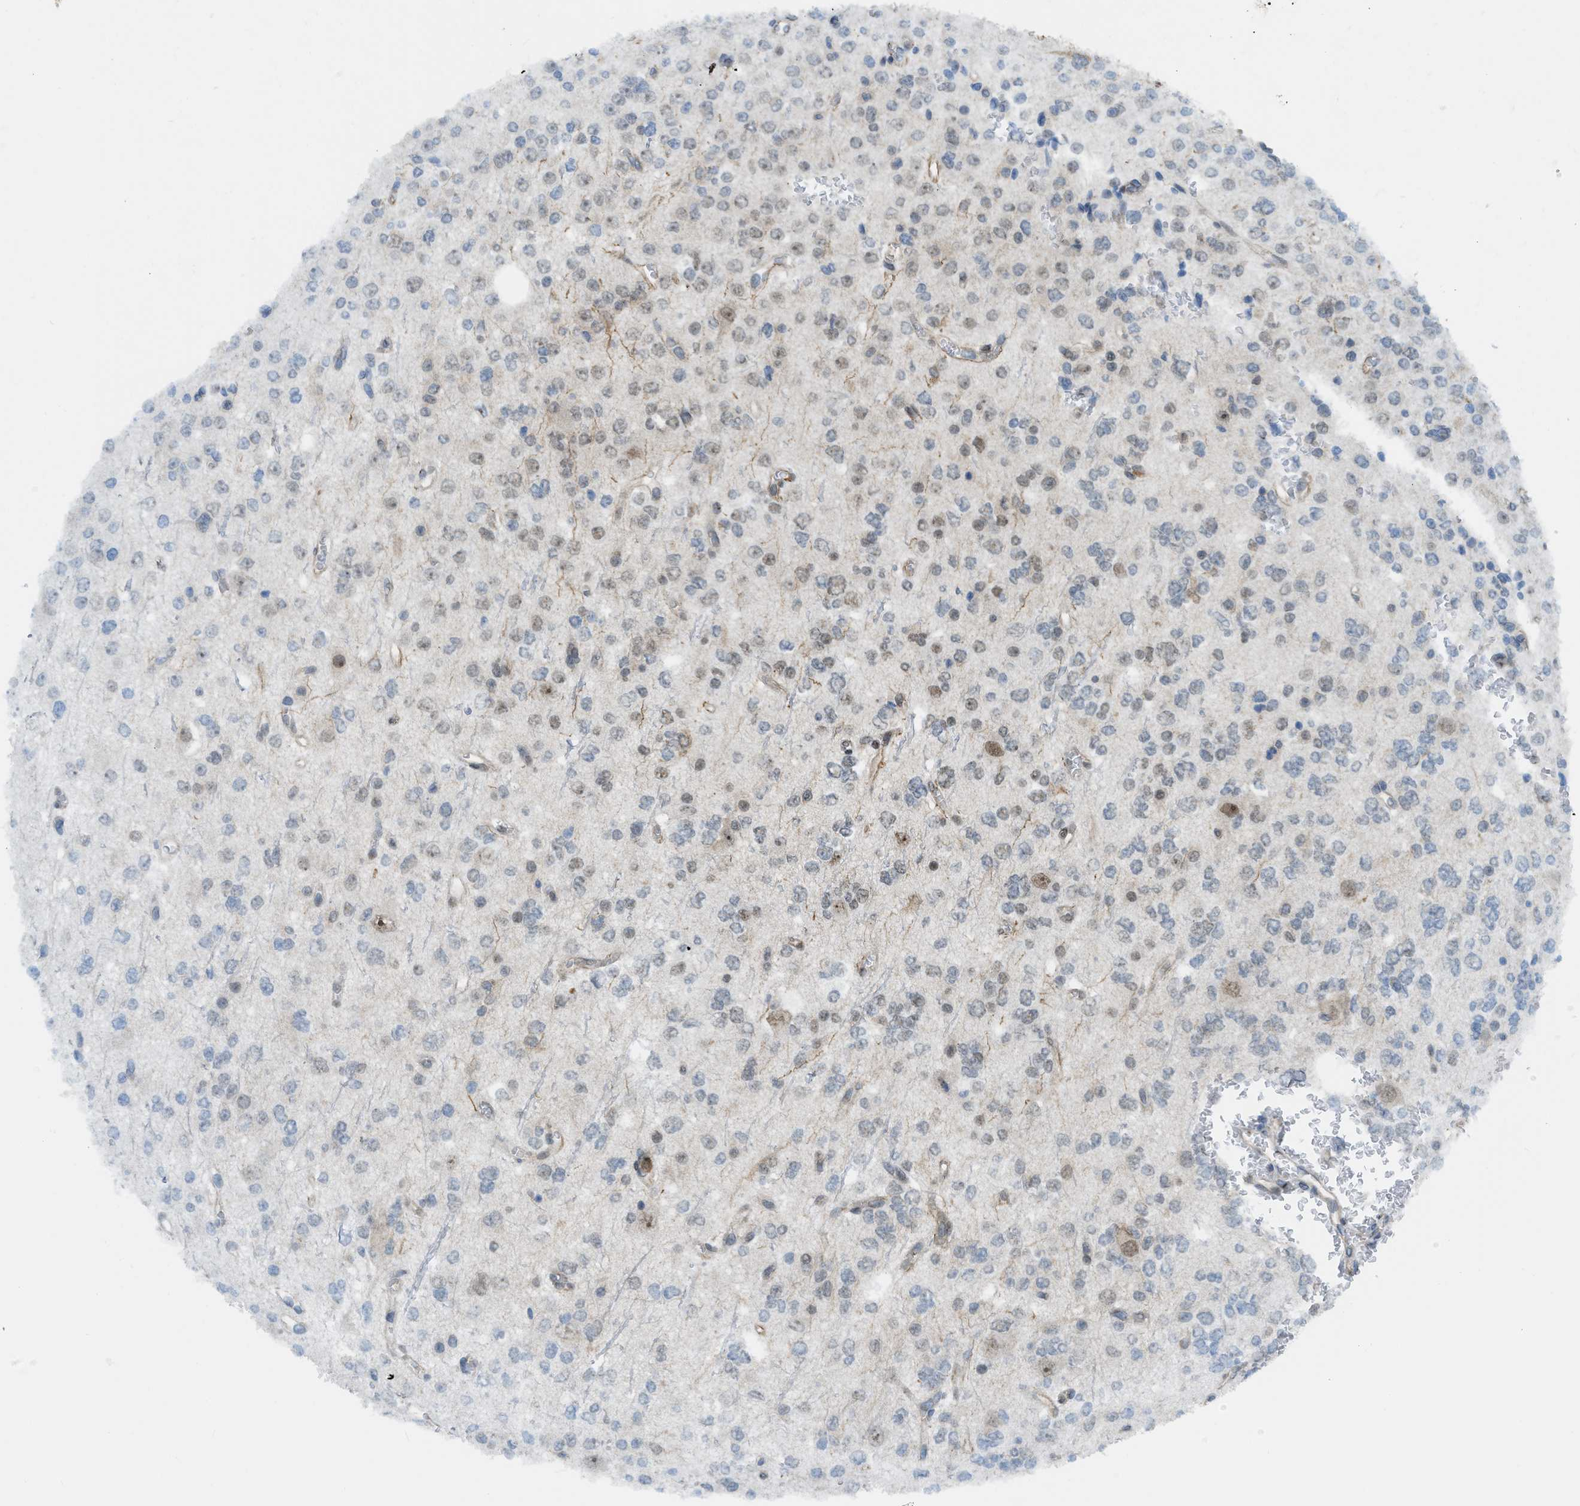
{"staining": {"intensity": "moderate", "quantity": "25%-75%", "location": "nuclear"}, "tissue": "glioma", "cell_type": "Tumor cells", "image_type": "cancer", "snomed": [{"axis": "morphology", "description": "Glioma, malignant, Low grade"}, {"axis": "topography", "description": "Brain"}], "caption": "Protein expression analysis of human malignant glioma (low-grade) reveals moderate nuclear expression in approximately 25%-75% of tumor cells.", "gene": "E2F1", "patient": {"sex": "male", "age": 38}}